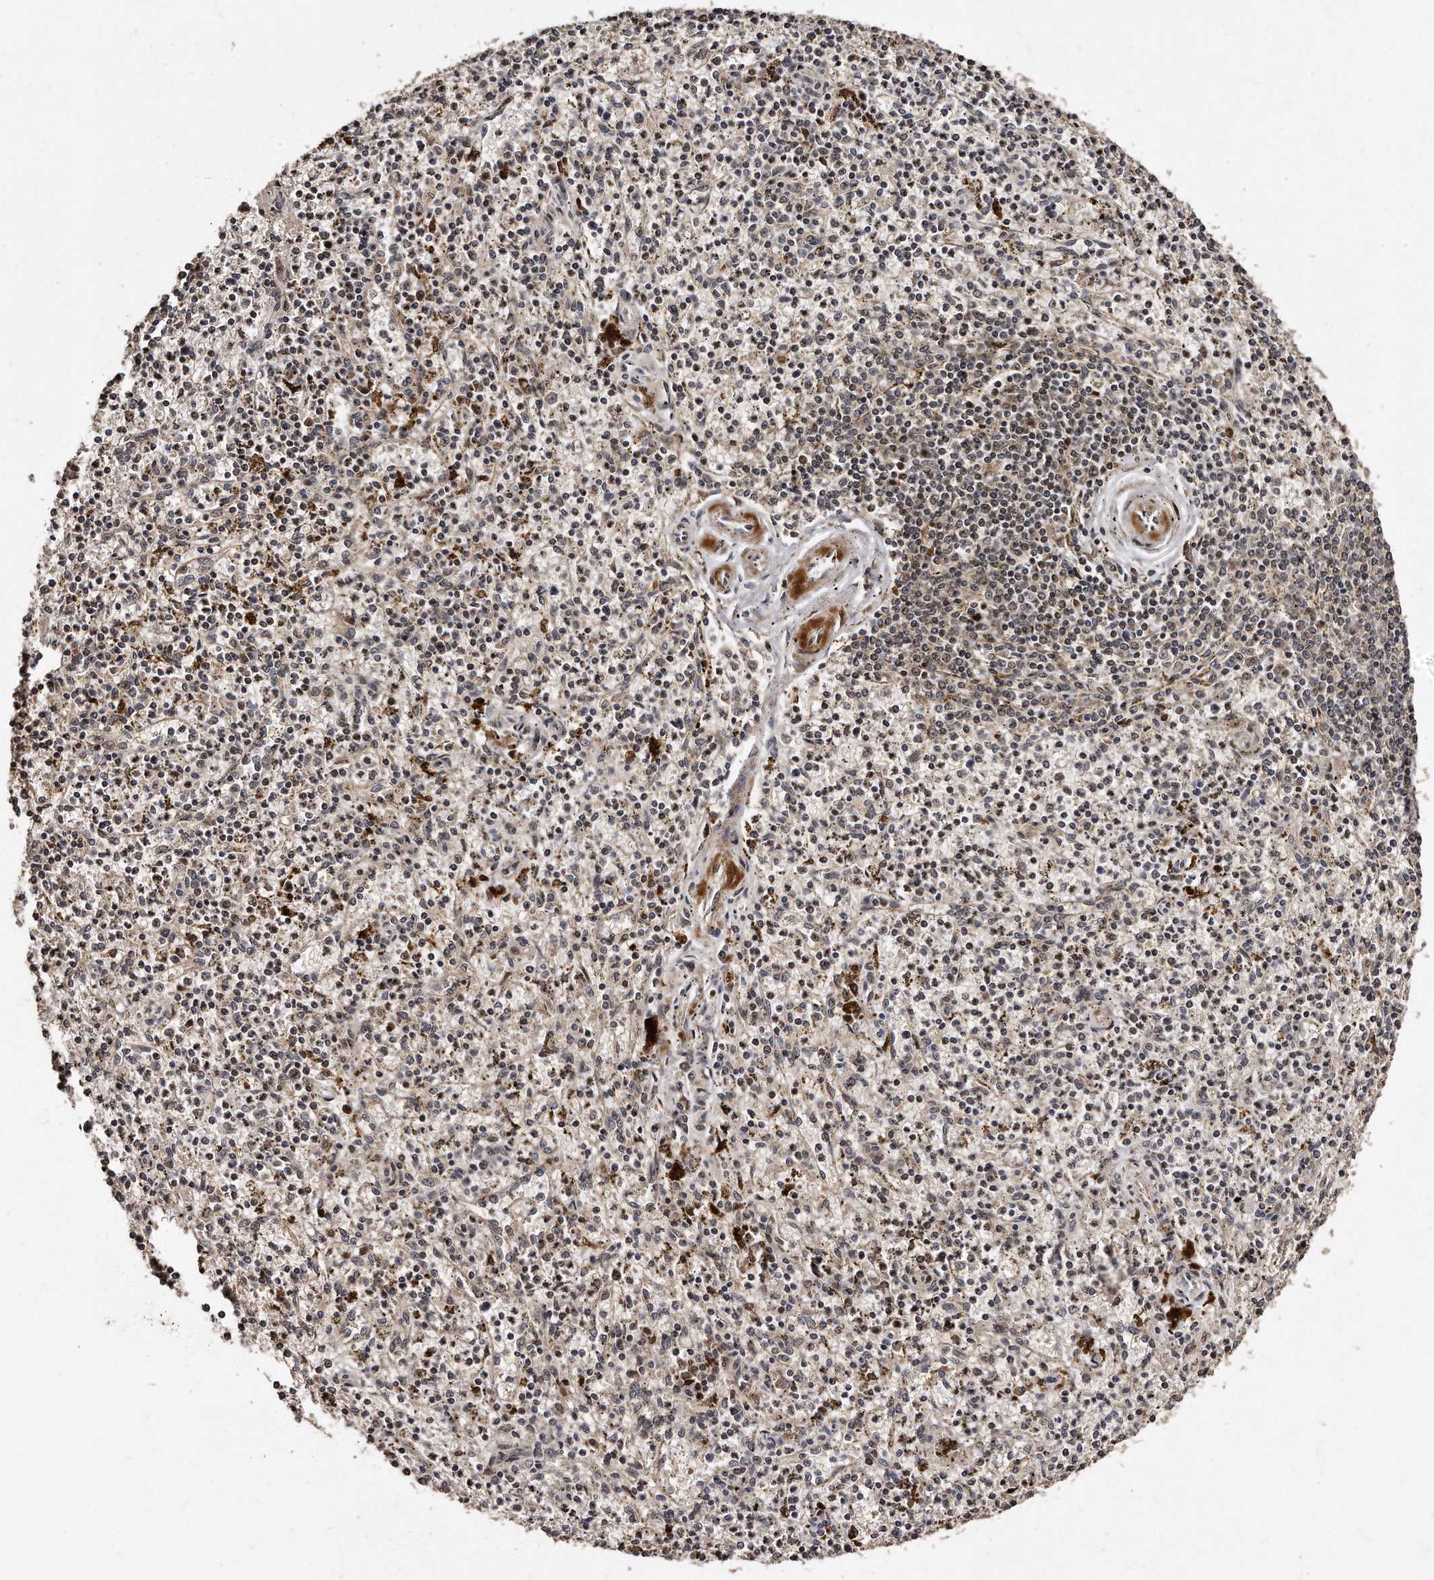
{"staining": {"intensity": "weak", "quantity": "25%-75%", "location": "cytoplasmic/membranous,nuclear"}, "tissue": "spleen", "cell_type": "Cells in red pulp", "image_type": "normal", "snomed": [{"axis": "morphology", "description": "Normal tissue, NOS"}, {"axis": "topography", "description": "Spleen"}], "caption": "The image demonstrates a brown stain indicating the presence of a protein in the cytoplasmic/membranous,nuclear of cells in red pulp in spleen.", "gene": "TSHR", "patient": {"sex": "male", "age": 72}}